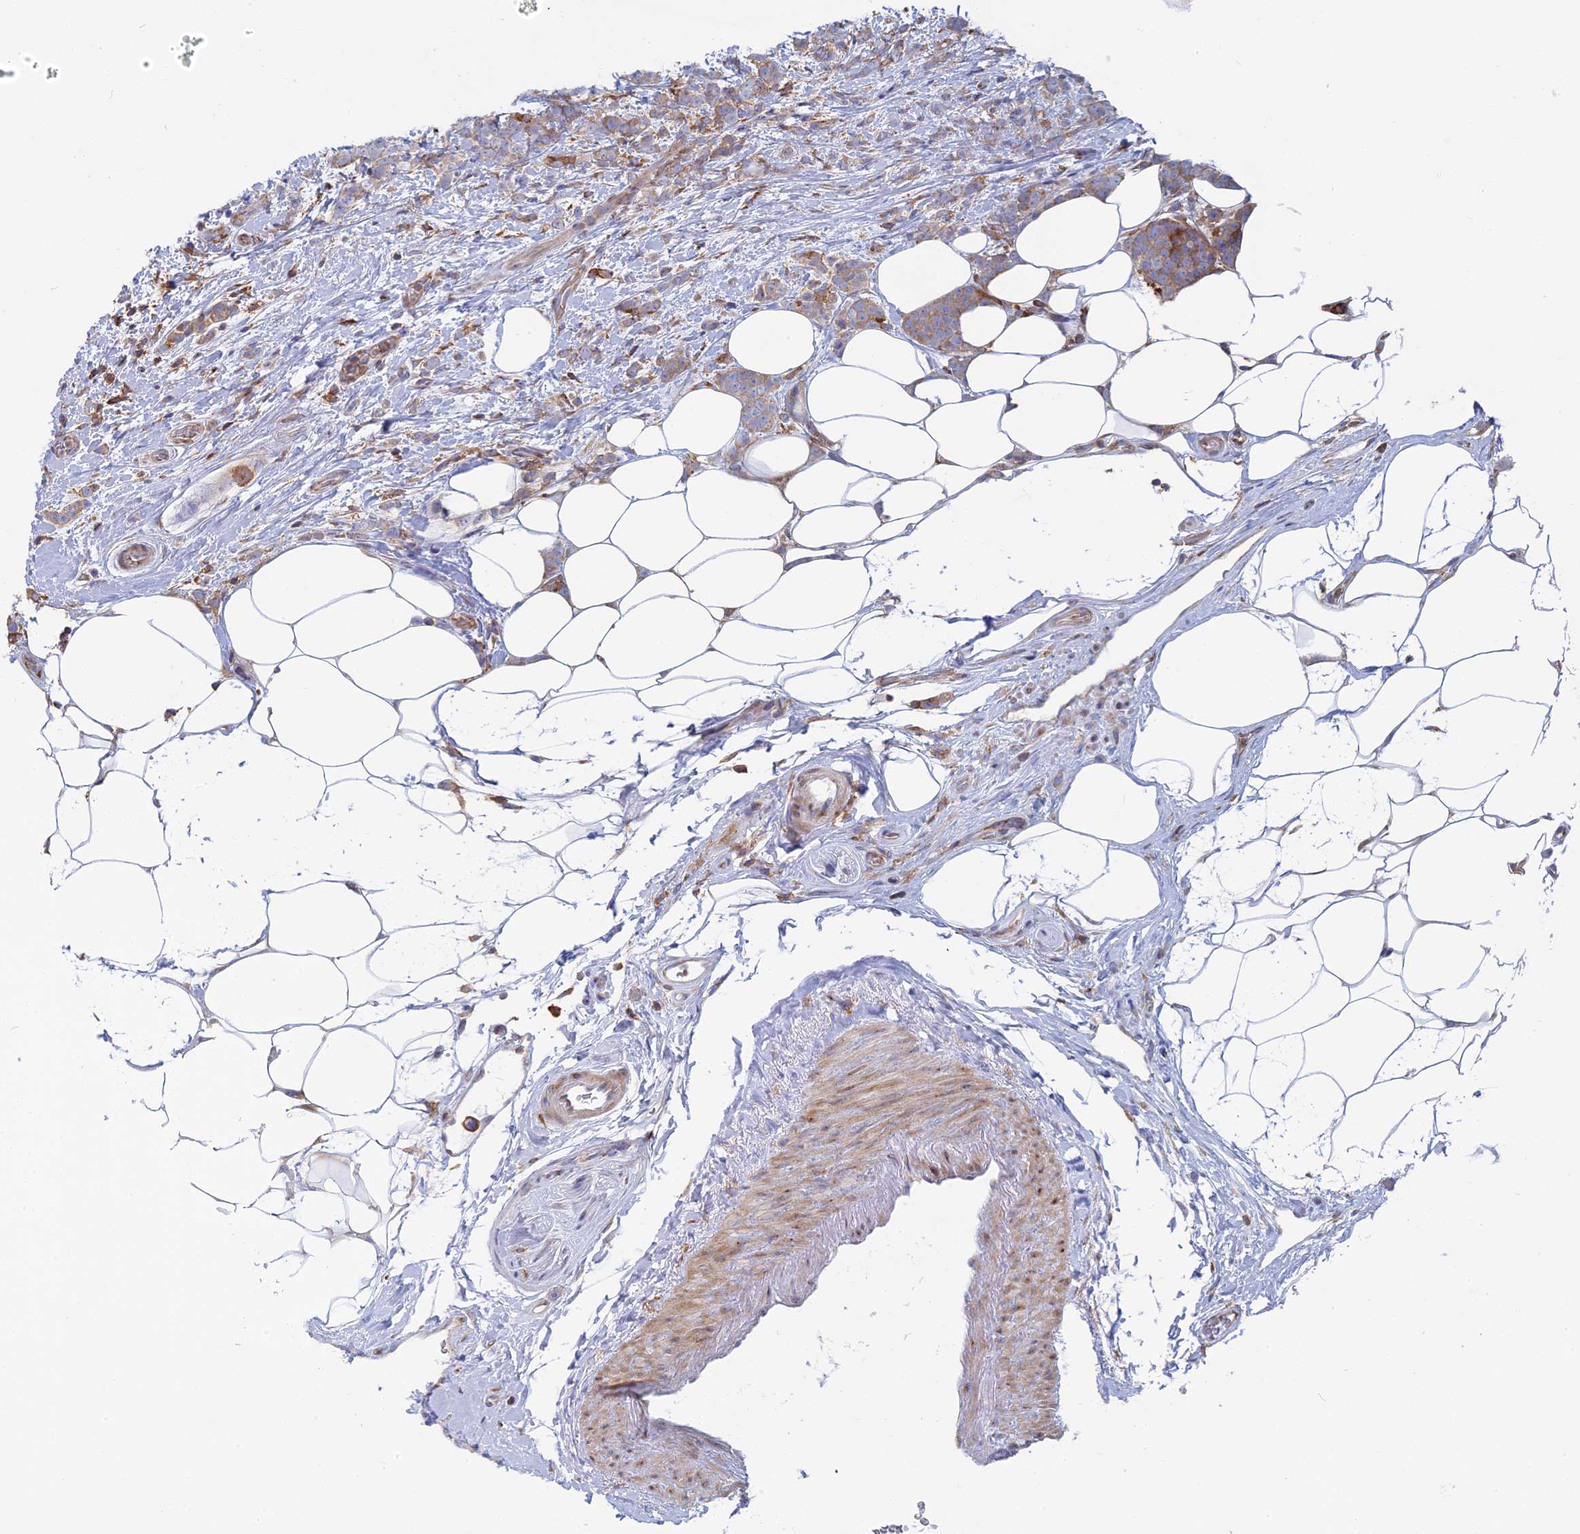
{"staining": {"intensity": "weak", "quantity": "25%-75%", "location": "cytoplasmic/membranous"}, "tissue": "breast cancer", "cell_type": "Tumor cells", "image_type": "cancer", "snomed": [{"axis": "morphology", "description": "Lobular carcinoma"}, {"axis": "topography", "description": "Breast"}], "caption": "Tumor cells show weak cytoplasmic/membranous positivity in about 25%-75% of cells in breast cancer.", "gene": "GMIP", "patient": {"sex": "female", "age": 58}}